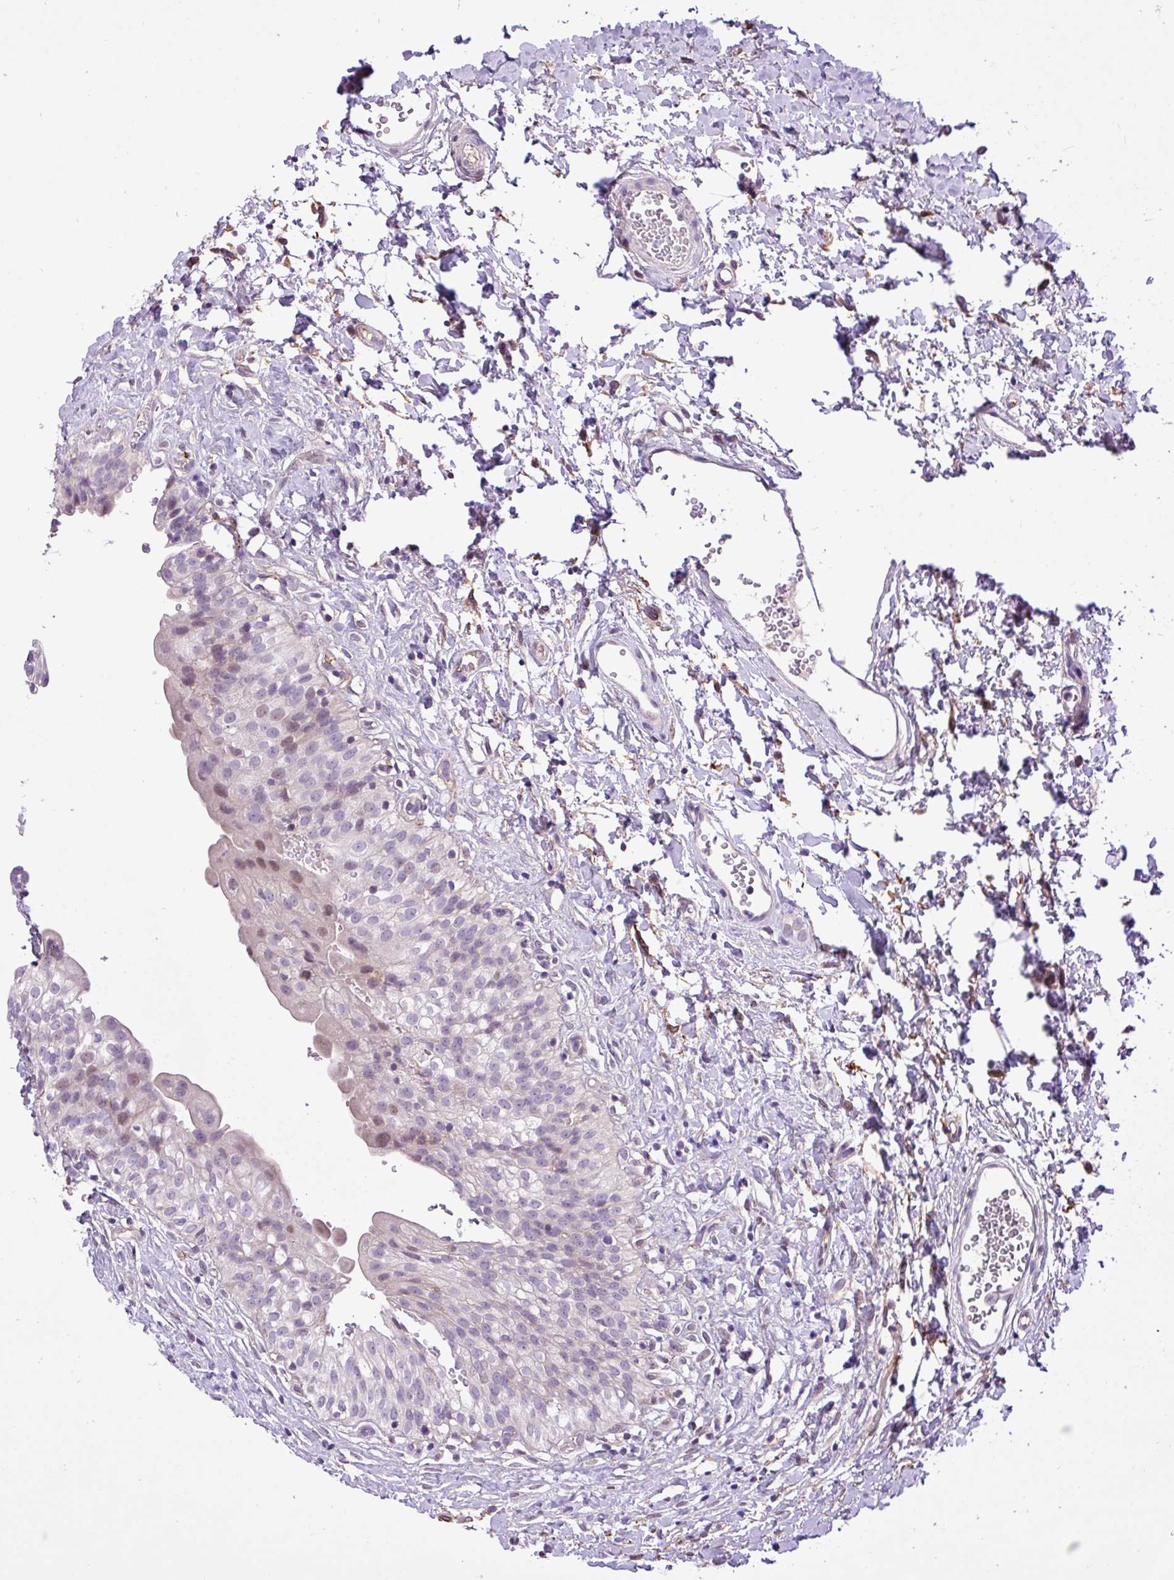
{"staining": {"intensity": "weak", "quantity": "<25%", "location": "nuclear"}, "tissue": "urinary bladder", "cell_type": "Urothelial cells", "image_type": "normal", "snomed": [{"axis": "morphology", "description": "Normal tissue, NOS"}, {"axis": "topography", "description": "Urinary bladder"}], "caption": "Urothelial cells show no significant protein expression in unremarkable urinary bladder.", "gene": "RPP25L", "patient": {"sex": "male", "age": 51}}